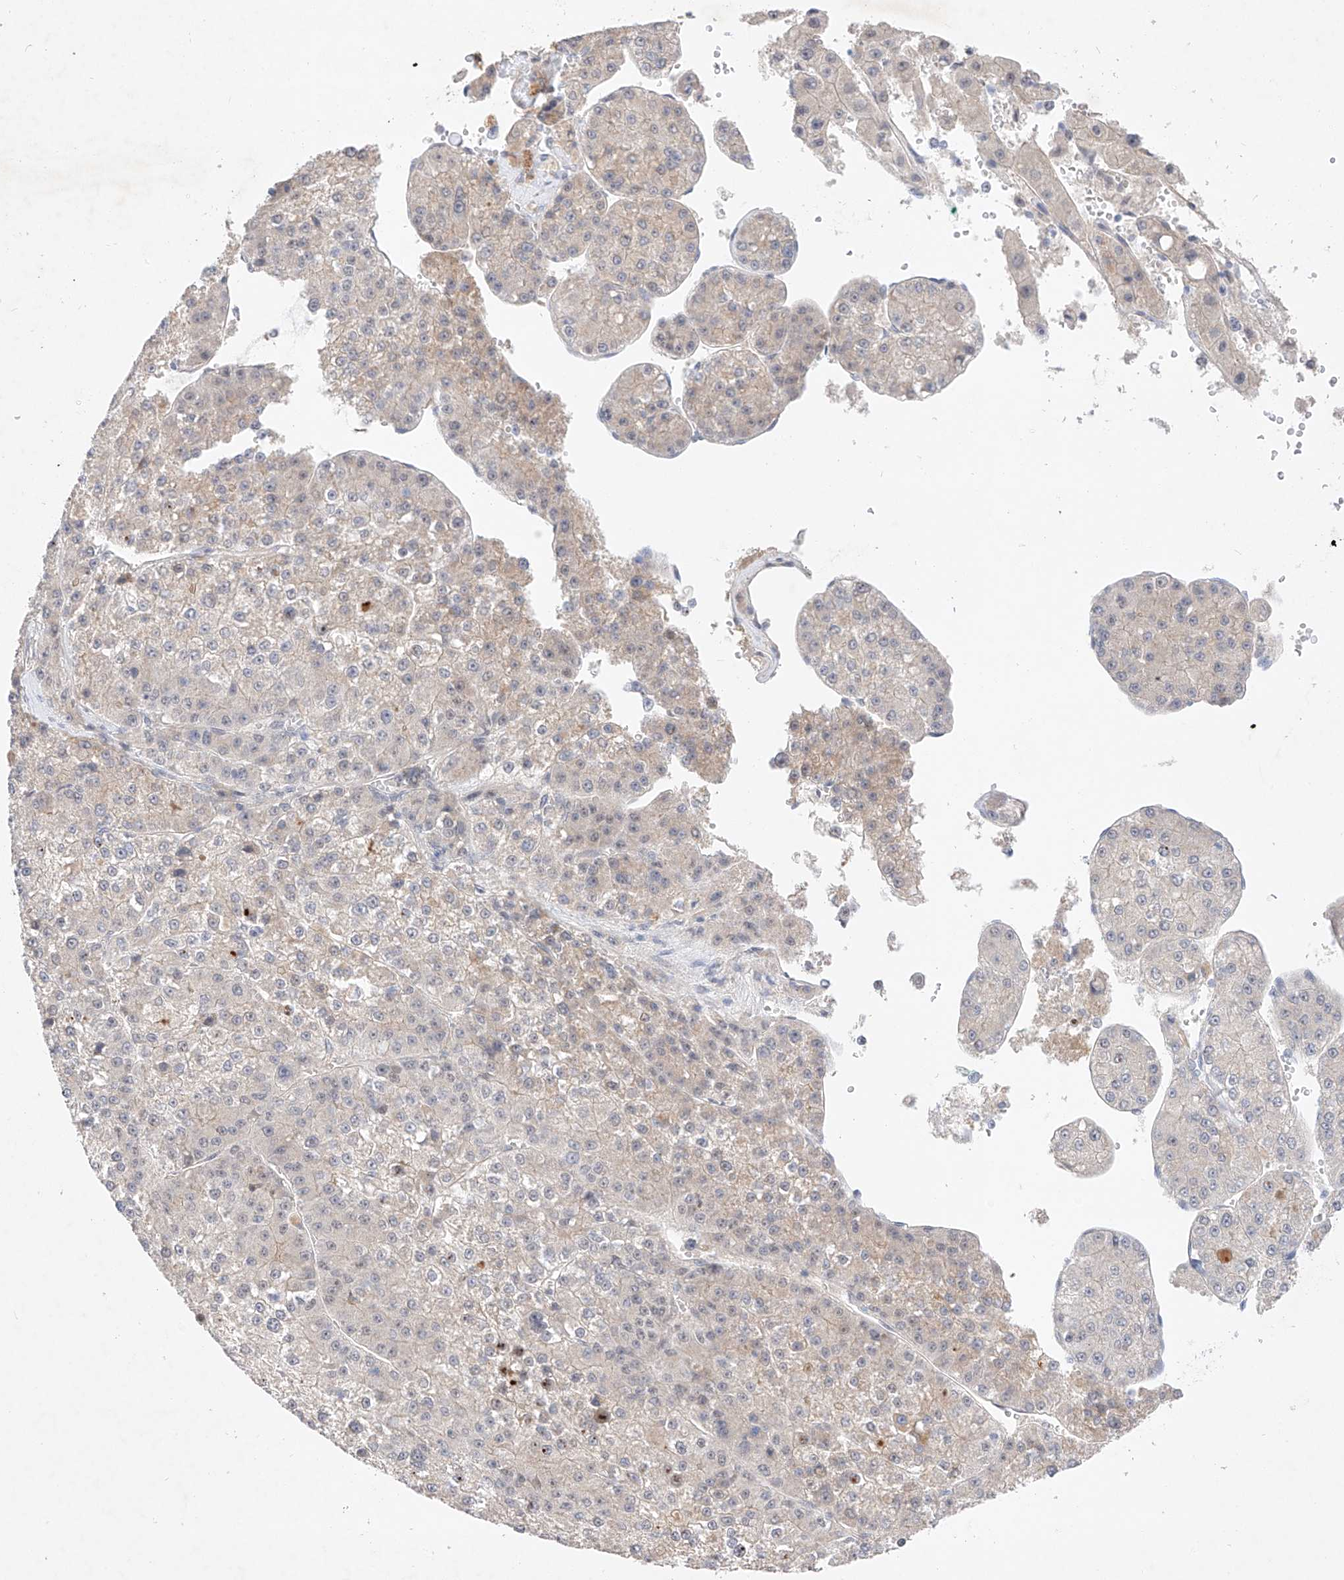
{"staining": {"intensity": "weak", "quantity": "<25%", "location": "cytoplasmic/membranous"}, "tissue": "liver cancer", "cell_type": "Tumor cells", "image_type": "cancer", "snomed": [{"axis": "morphology", "description": "Carcinoma, Hepatocellular, NOS"}, {"axis": "topography", "description": "Liver"}], "caption": "A micrograph of human liver cancer (hepatocellular carcinoma) is negative for staining in tumor cells.", "gene": "IL22RA2", "patient": {"sex": "female", "age": 73}}